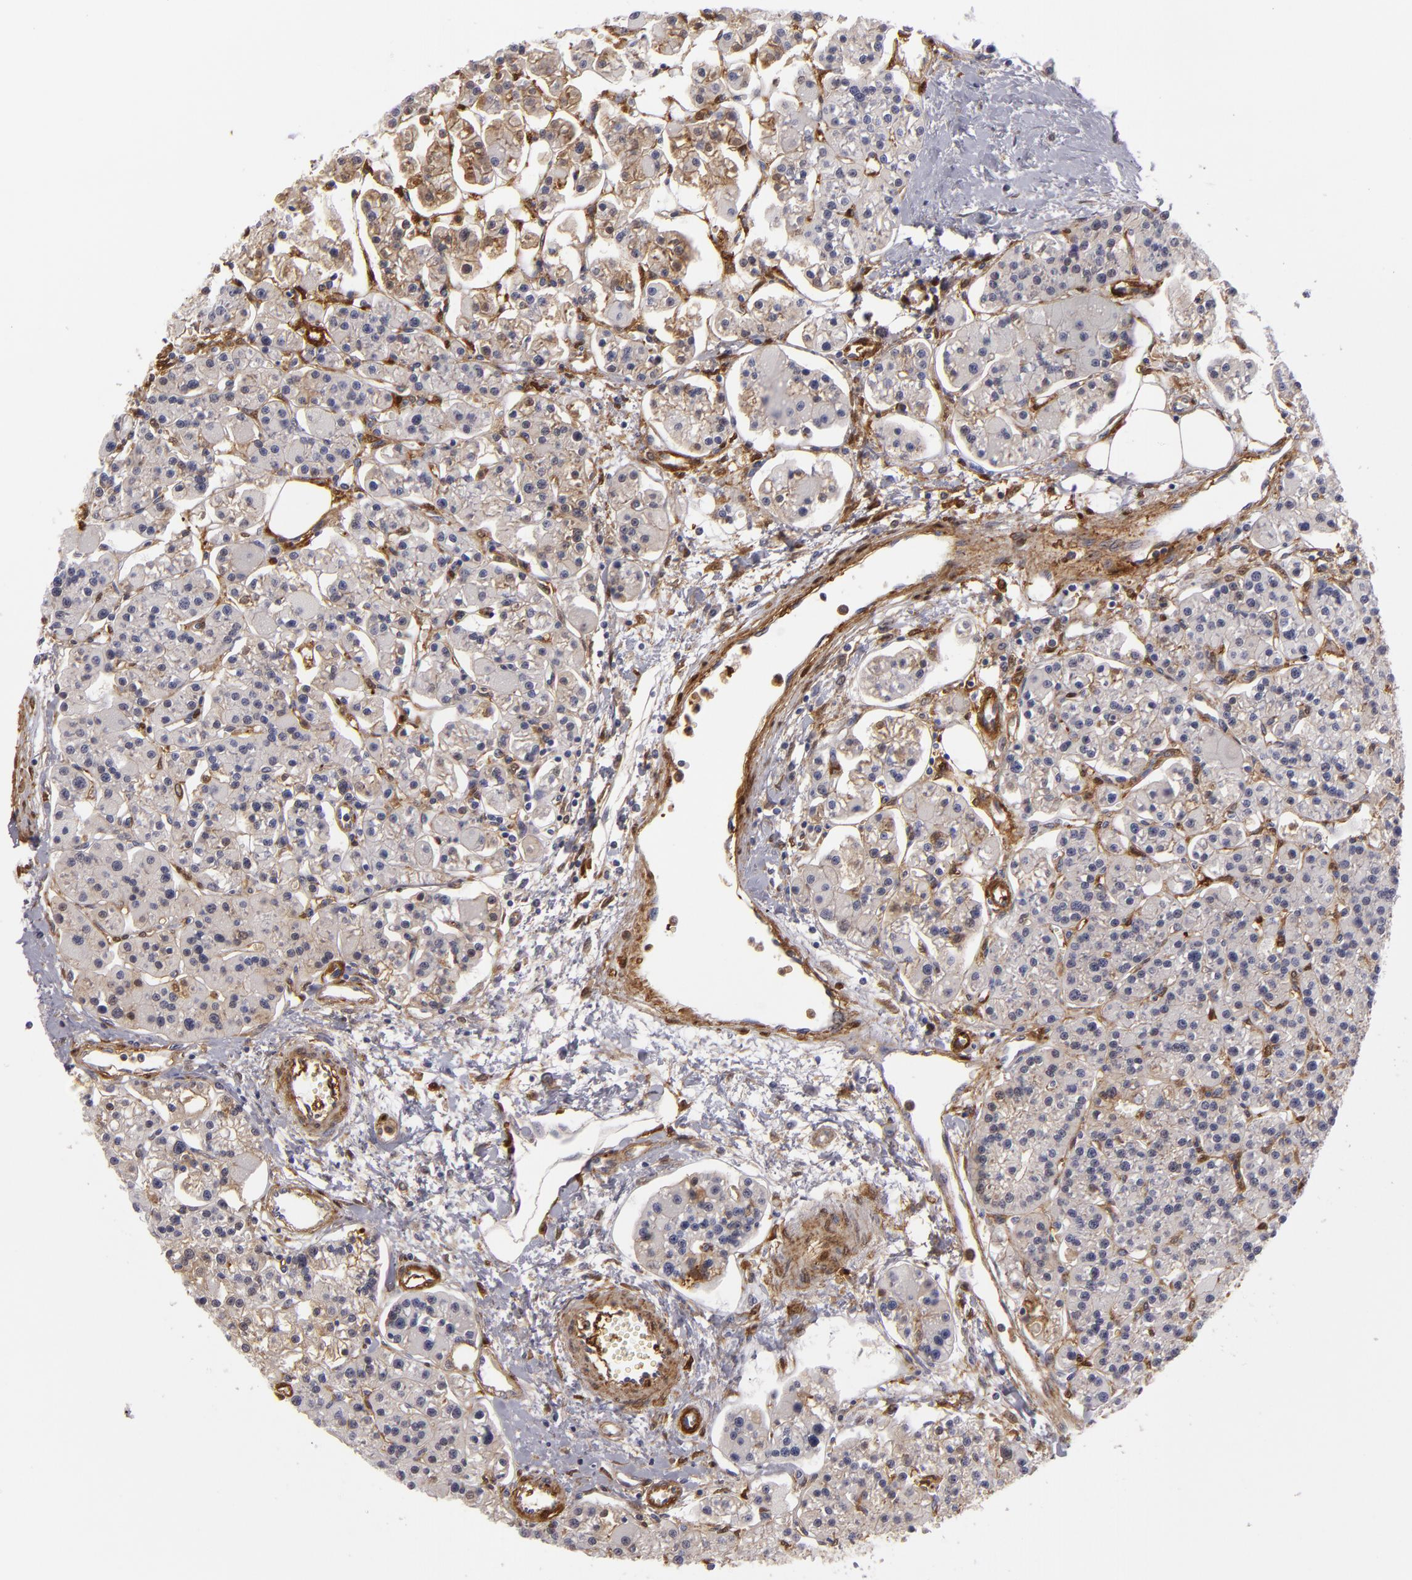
{"staining": {"intensity": "weak", "quantity": "<25%", "location": "cytoplasmic/membranous"}, "tissue": "parathyroid gland", "cell_type": "Glandular cells", "image_type": "normal", "snomed": [{"axis": "morphology", "description": "Normal tissue, NOS"}, {"axis": "topography", "description": "Parathyroid gland"}], "caption": "Glandular cells are negative for brown protein staining in benign parathyroid gland. (DAB immunohistochemistry with hematoxylin counter stain).", "gene": "VCL", "patient": {"sex": "female", "age": 58}}